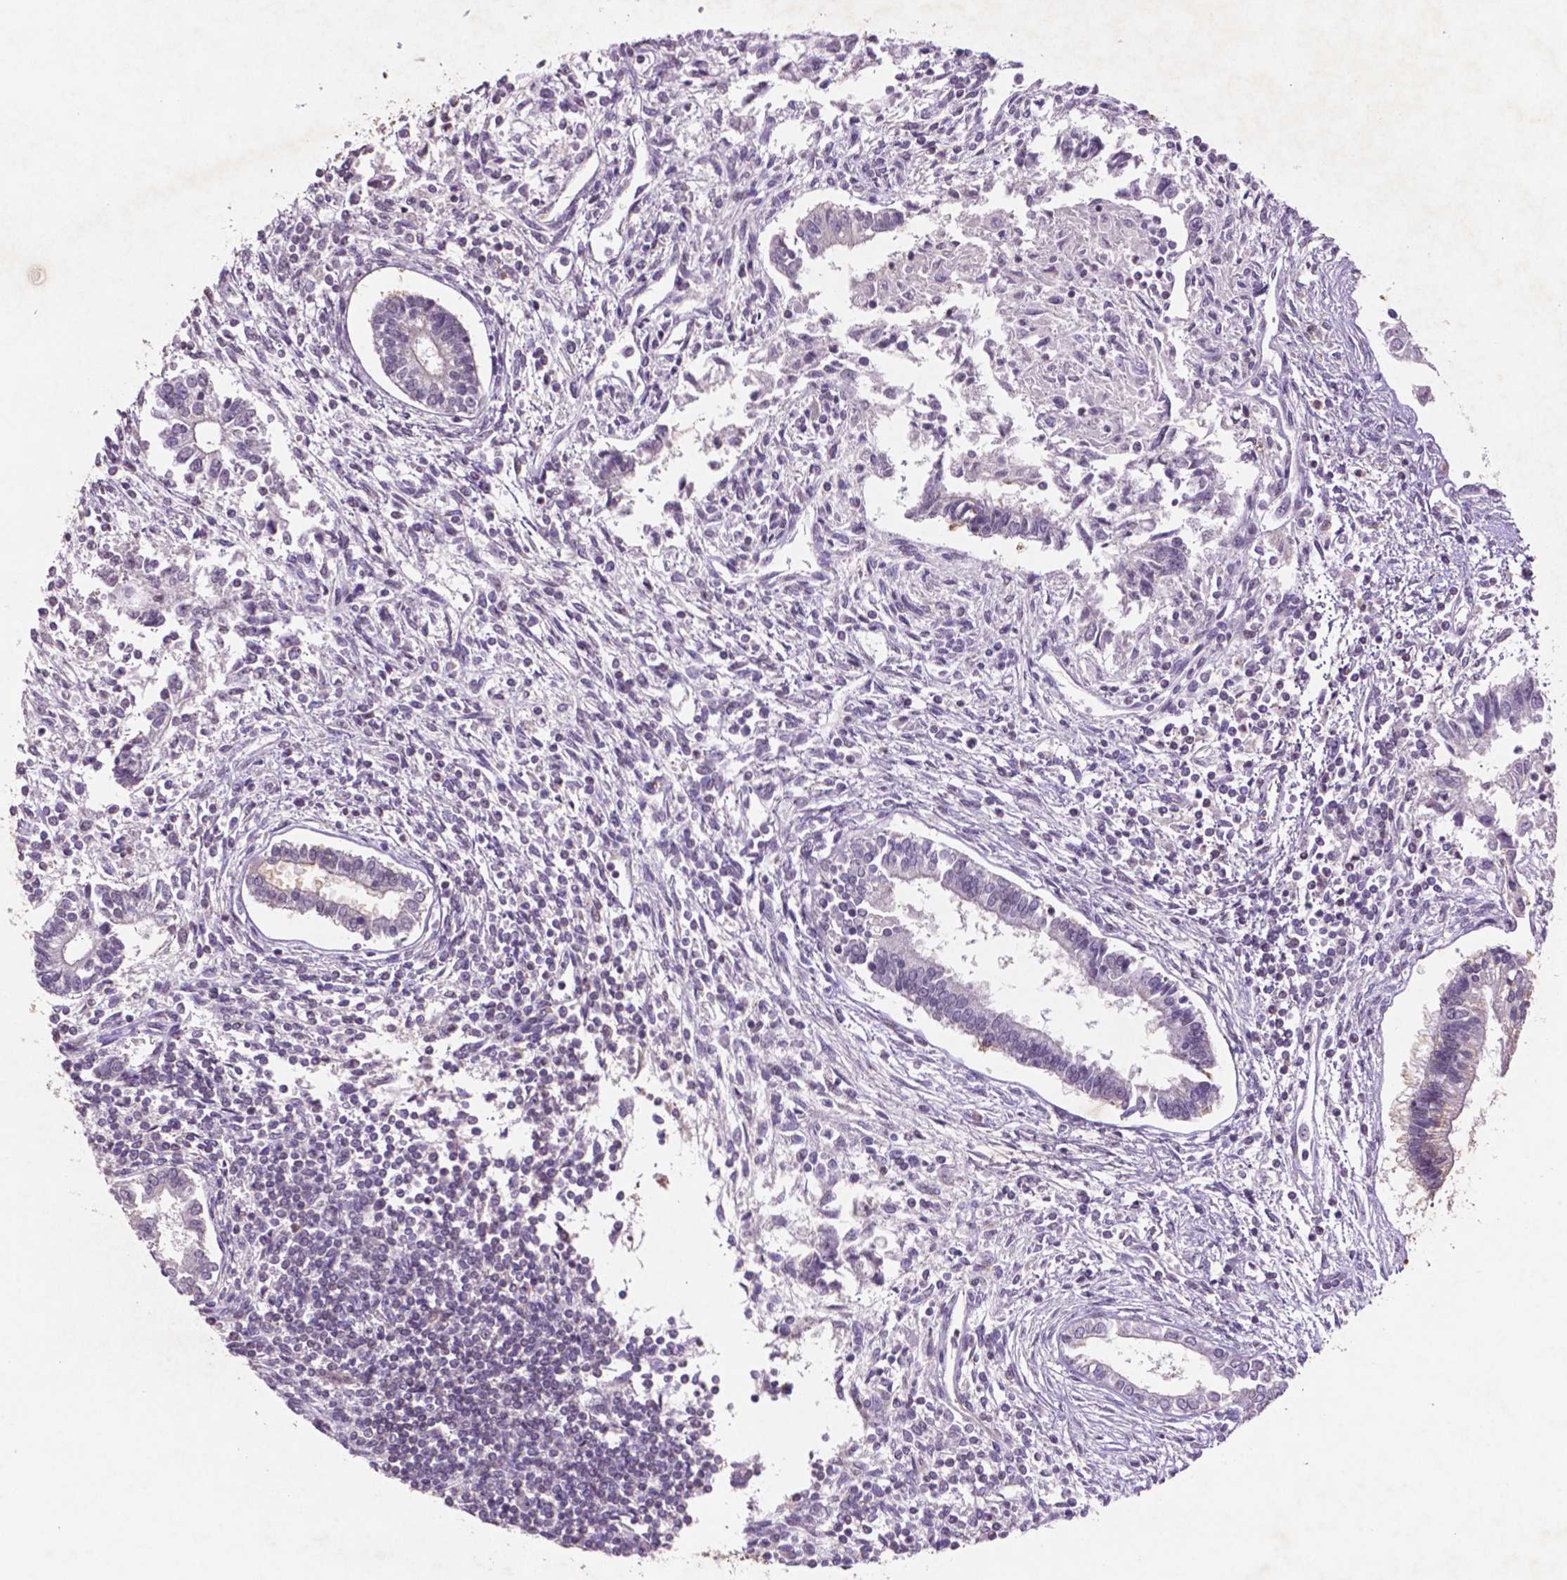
{"staining": {"intensity": "negative", "quantity": "none", "location": "none"}, "tissue": "testis cancer", "cell_type": "Tumor cells", "image_type": "cancer", "snomed": [{"axis": "morphology", "description": "Carcinoma, Embryonal, NOS"}, {"axis": "topography", "description": "Testis"}], "caption": "An immunohistochemistry photomicrograph of testis embryonal carcinoma is shown. There is no staining in tumor cells of testis embryonal carcinoma.", "gene": "GLRX", "patient": {"sex": "male", "age": 37}}